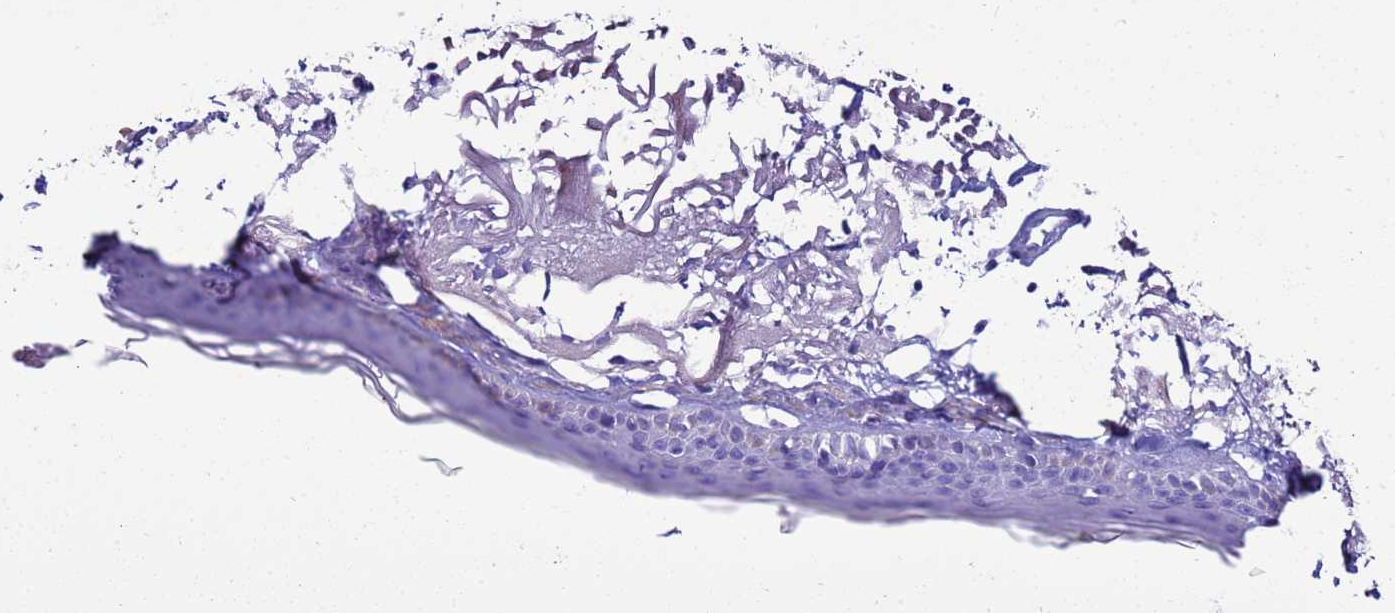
{"staining": {"intensity": "negative", "quantity": "none", "location": "none"}, "tissue": "skin", "cell_type": "Fibroblasts", "image_type": "normal", "snomed": [{"axis": "morphology", "description": "Normal tissue, NOS"}, {"axis": "topography", "description": "Skin"}, {"axis": "topography", "description": "Skeletal muscle"}], "caption": "Immunohistochemical staining of unremarkable human skin exhibits no significant positivity in fibroblasts. Brightfield microscopy of immunohistochemistry (IHC) stained with DAB (brown) and hematoxylin (blue), captured at high magnification.", "gene": "BEST2", "patient": {"sex": "male", "age": 83}}